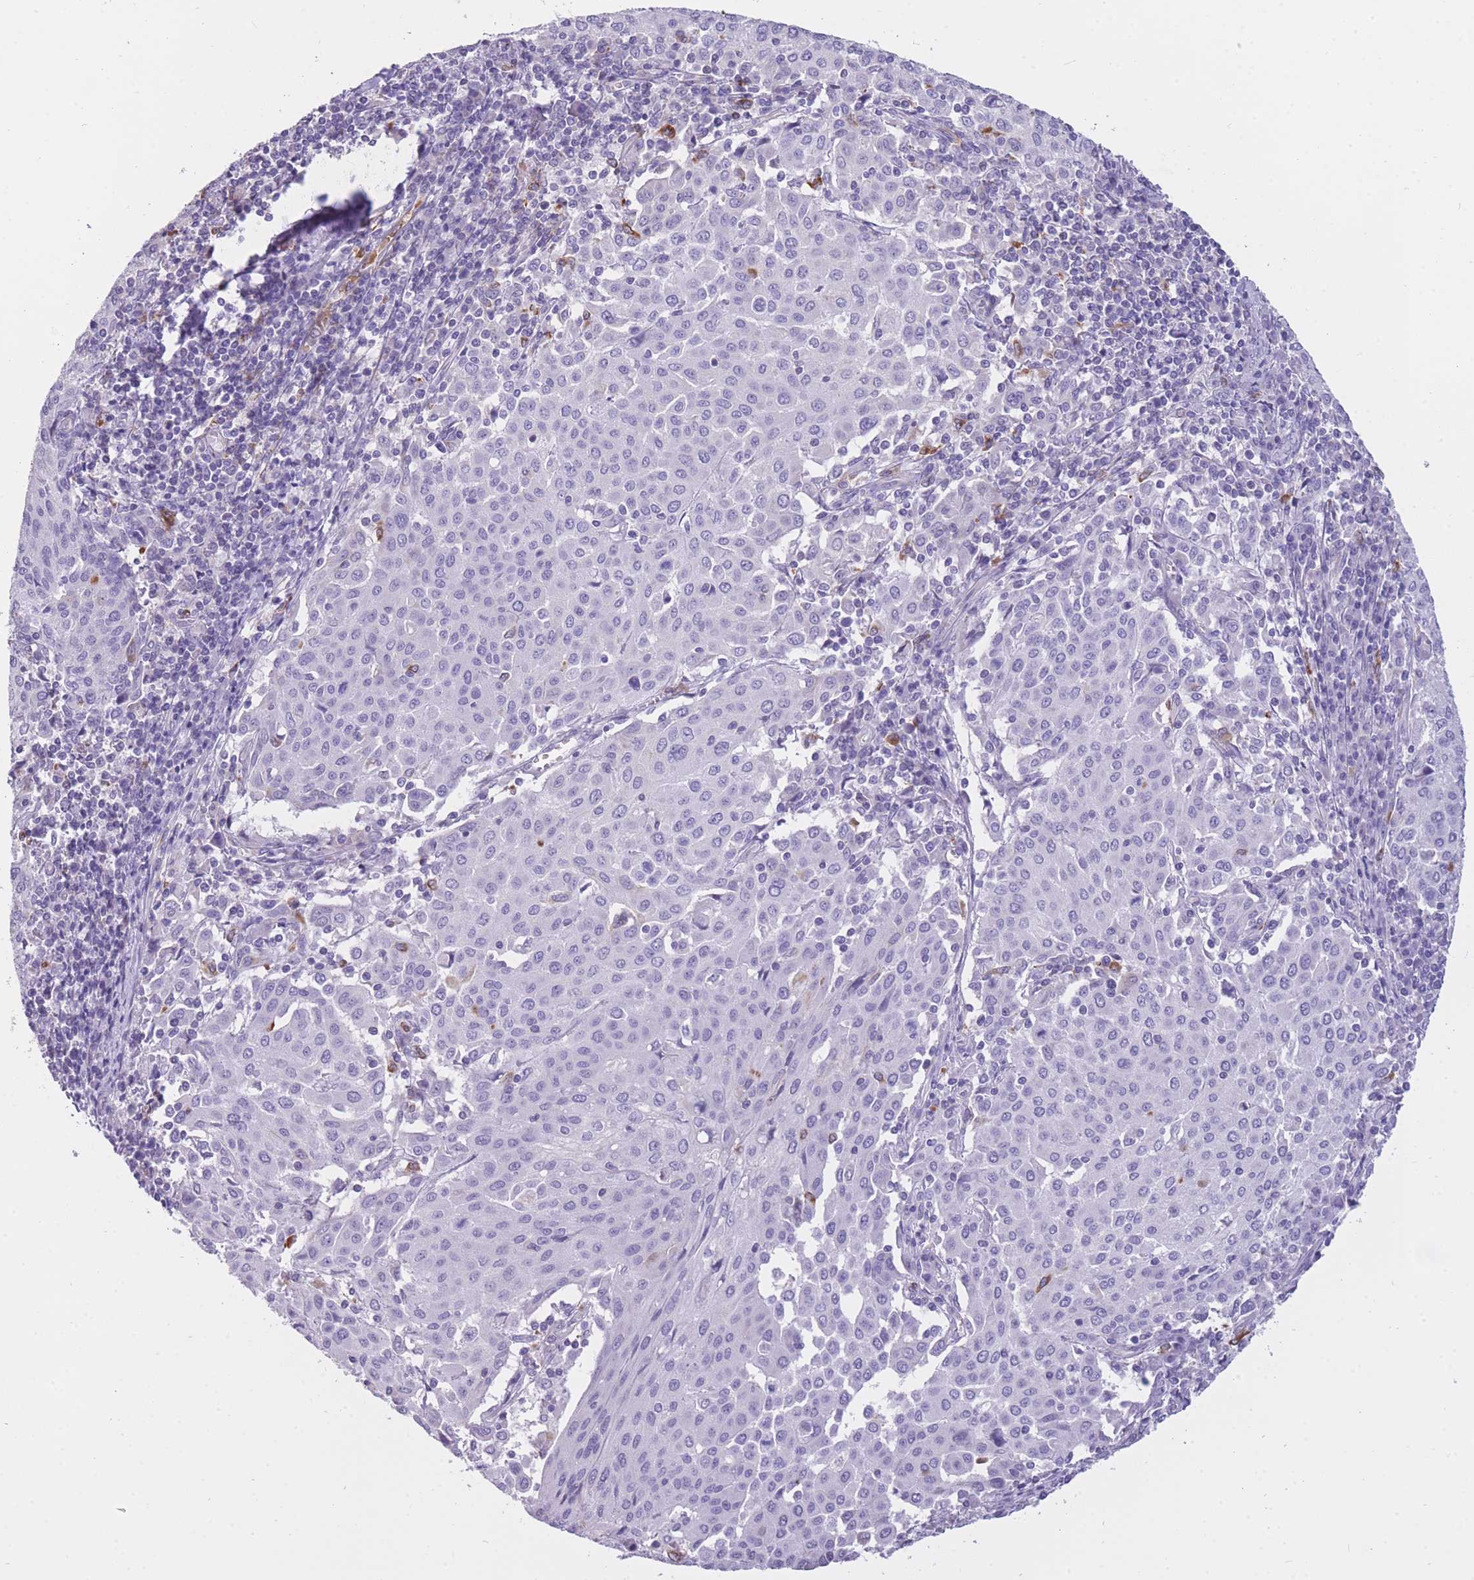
{"staining": {"intensity": "negative", "quantity": "none", "location": "none"}, "tissue": "cervical cancer", "cell_type": "Tumor cells", "image_type": "cancer", "snomed": [{"axis": "morphology", "description": "Squamous cell carcinoma, NOS"}, {"axis": "topography", "description": "Cervix"}], "caption": "Cervical cancer stained for a protein using immunohistochemistry displays no expression tumor cells.", "gene": "ZNF662", "patient": {"sex": "female", "age": 46}}